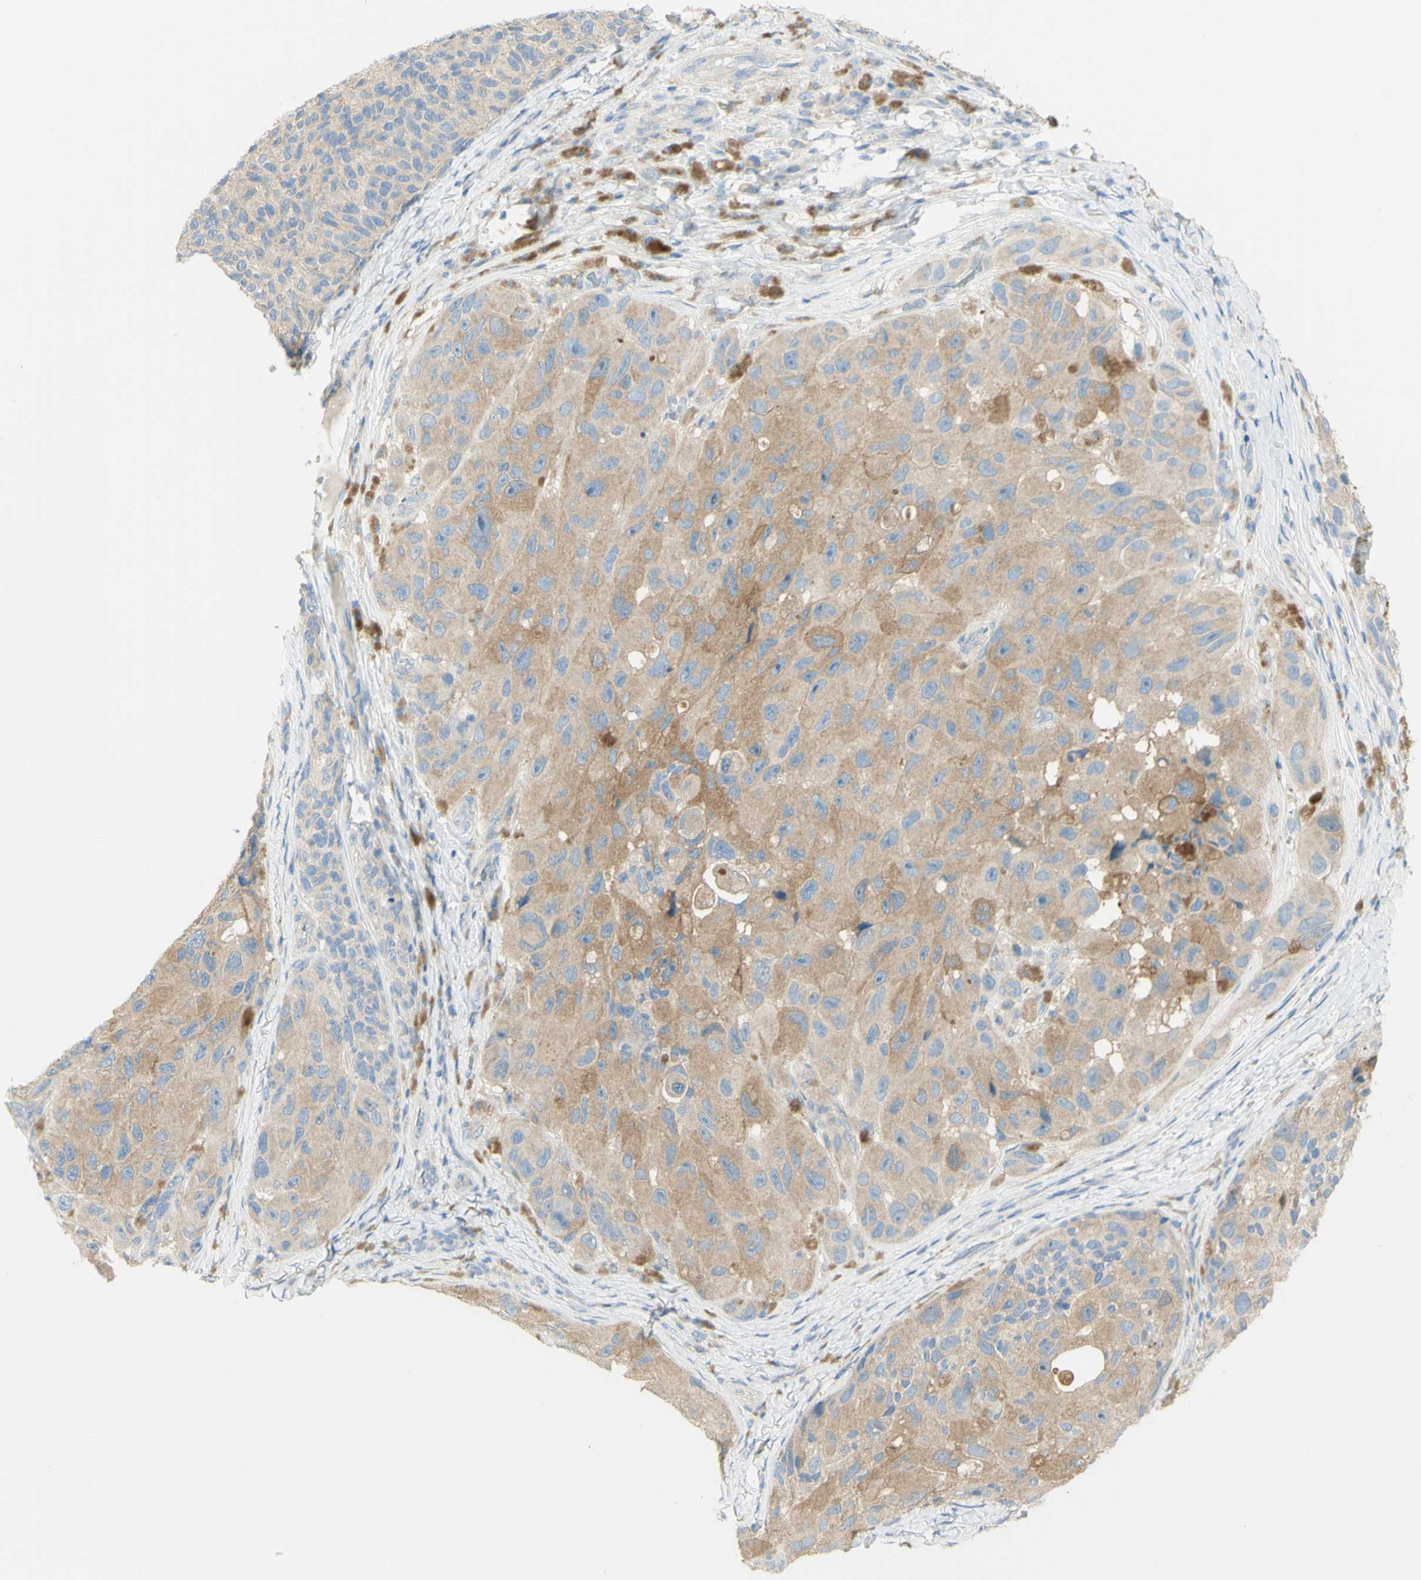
{"staining": {"intensity": "moderate", "quantity": ">75%", "location": "cytoplasmic/membranous"}, "tissue": "melanoma", "cell_type": "Tumor cells", "image_type": "cancer", "snomed": [{"axis": "morphology", "description": "Malignant melanoma, NOS"}, {"axis": "topography", "description": "Skin"}], "caption": "There is medium levels of moderate cytoplasmic/membranous positivity in tumor cells of melanoma, as demonstrated by immunohistochemical staining (brown color).", "gene": "GCNT3", "patient": {"sex": "female", "age": 73}}